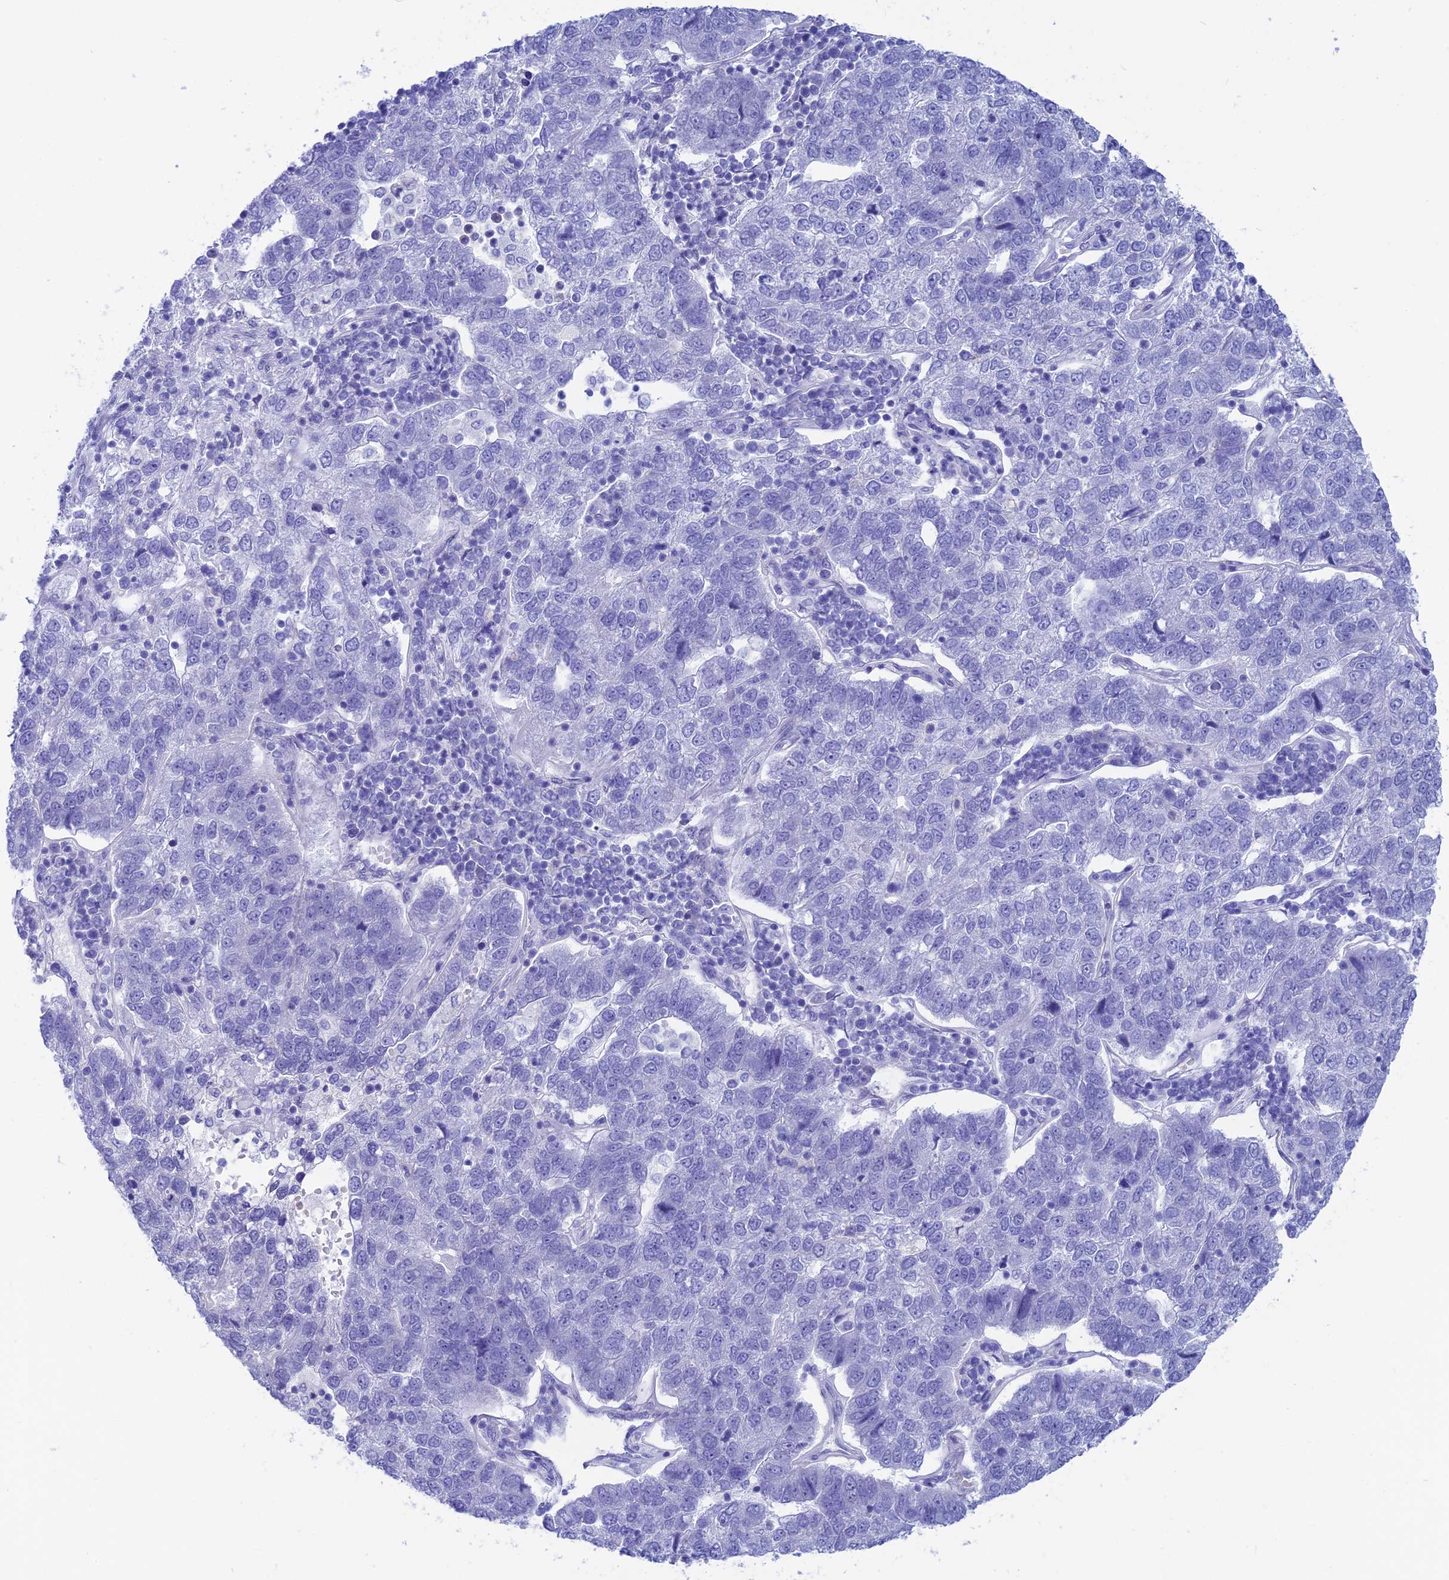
{"staining": {"intensity": "negative", "quantity": "none", "location": "none"}, "tissue": "pancreatic cancer", "cell_type": "Tumor cells", "image_type": "cancer", "snomed": [{"axis": "morphology", "description": "Adenocarcinoma, NOS"}, {"axis": "topography", "description": "Pancreas"}], "caption": "Immunohistochemistry histopathology image of neoplastic tissue: human pancreatic cancer (adenocarcinoma) stained with DAB demonstrates no significant protein expression in tumor cells.", "gene": "GNGT2", "patient": {"sex": "female", "age": 61}}